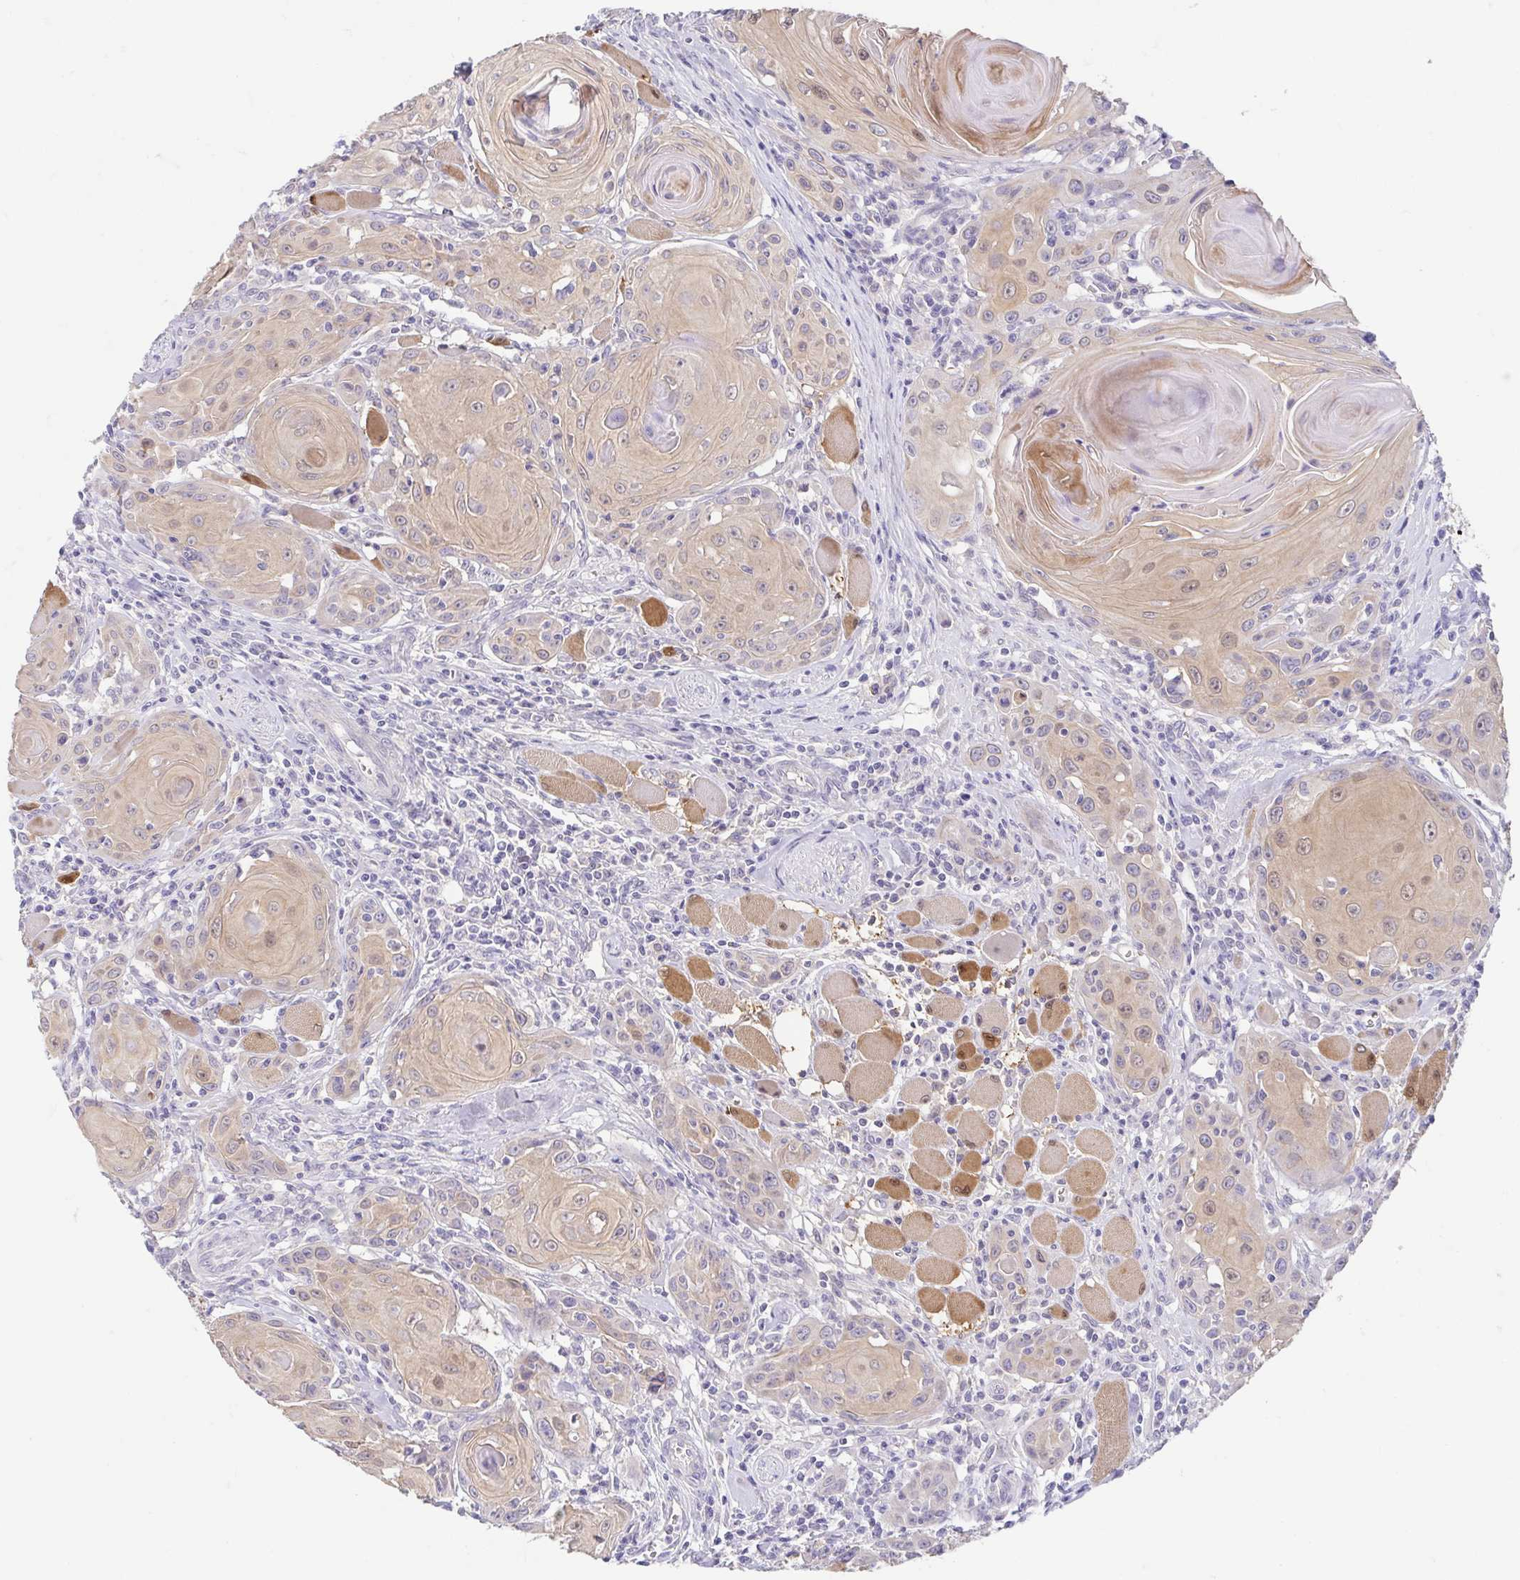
{"staining": {"intensity": "weak", "quantity": ">75%", "location": "cytoplasmic/membranous"}, "tissue": "head and neck cancer", "cell_type": "Tumor cells", "image_type": "cancer", "snomed": [{"axis": "morphology", "description": "Squamous cell carcinoma, NOS"}, {"axis": "topography", "description": "Head-Neck"}], "caption": "This micrograph exhibits immunohistochemistry (IHC) staining of human head and neck squamous cell carcinoma, with low weak cytoplasmic/membranous expression in approximately >75% of tumor cells.", "gene": "FABP3", "patient": {"sex": "female", "age": 80}}